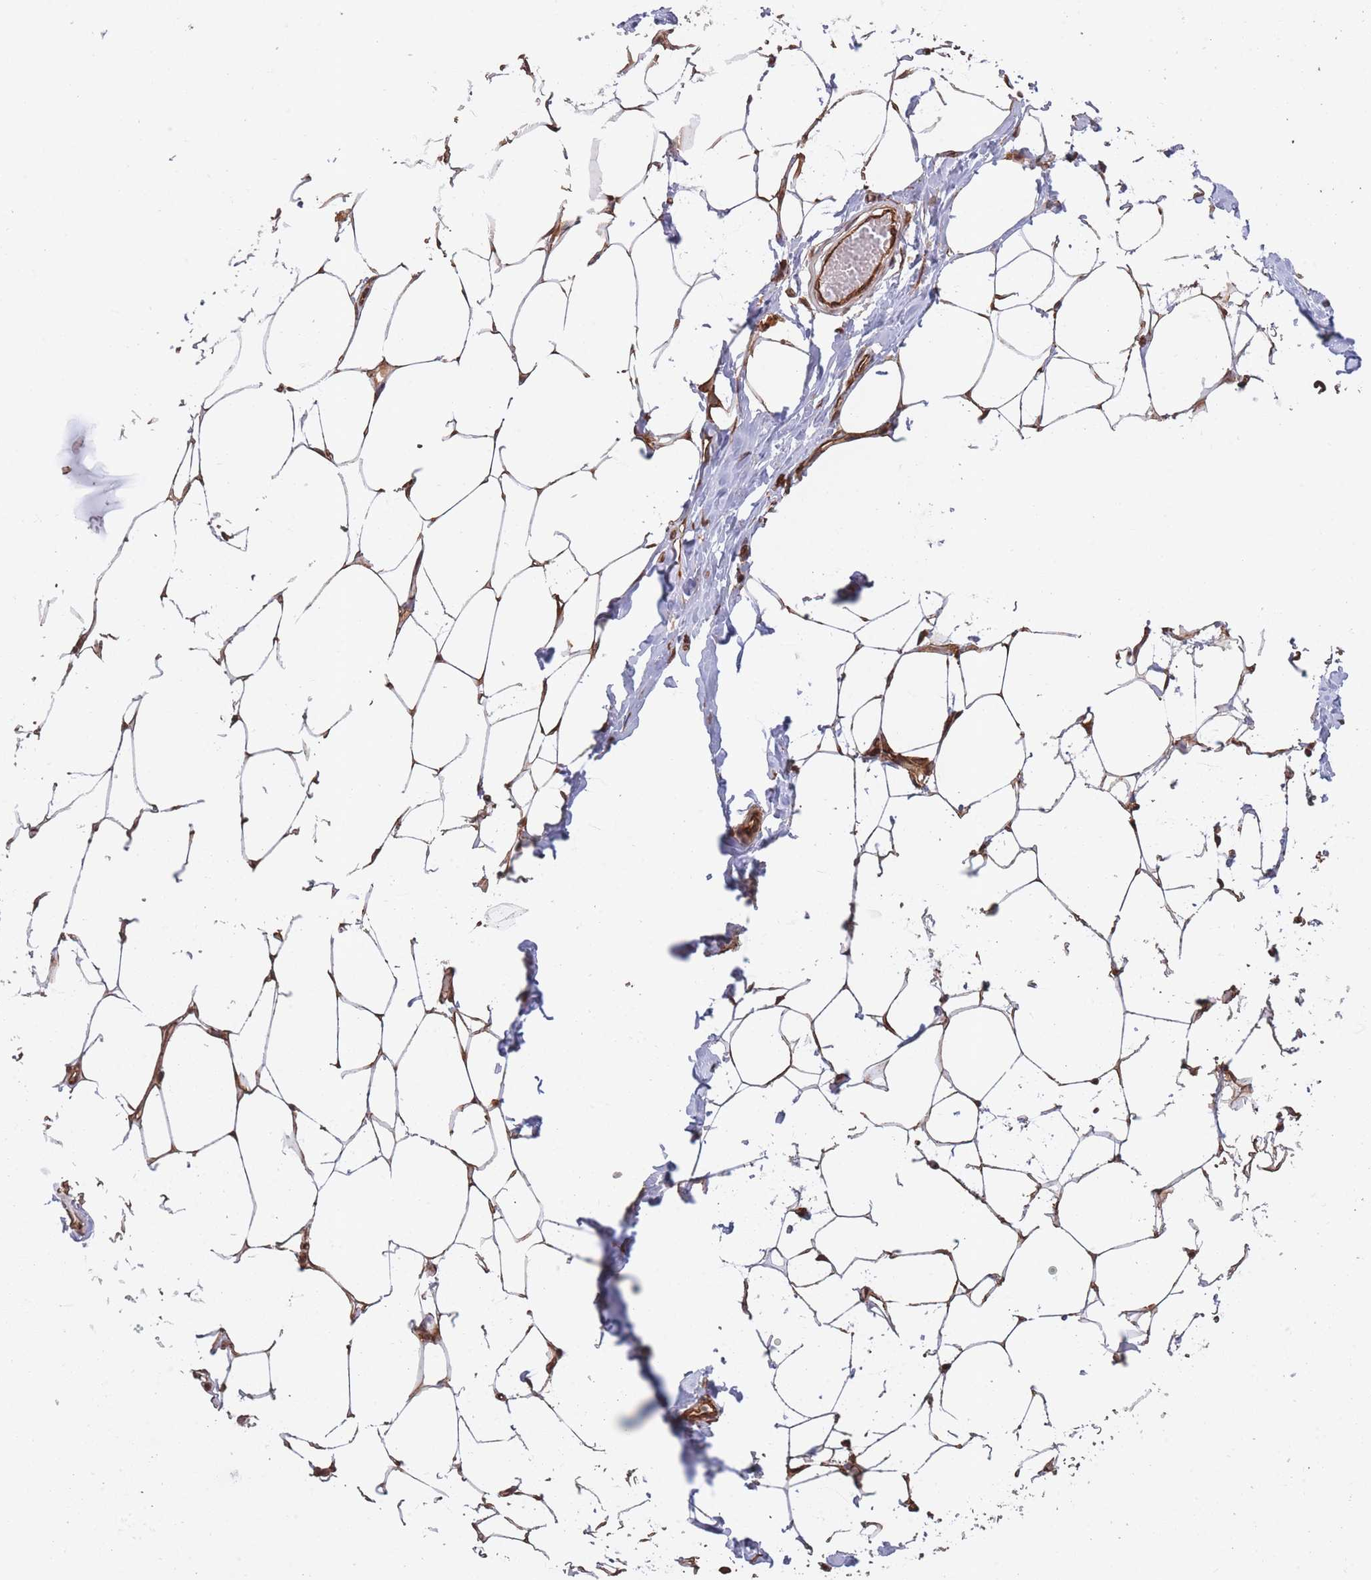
{"staining": {"intensity": "moderate", "quantity": ">75%", "location": "cytoplasmic/membranous"}, "tissue": "breast", "cell_type": "Adipocytes", "image_type": "normal", "snomed": [{"axis": "morphology", "description": "Normal tissue, NOS"}, {"axis": "topography", "description": "Breast"}], "caption": "Immunohistochemistry (IHC) micrograph of benign breast: human breast stained using immunohistochemistry (IHC) exhibits medium levels of moderate protein expression localized specifically in the cytoplasmic/membranous of adipocytes, appearing as a cytoplasmic/membranous brown color.", "gene": "ARL13B", "patient": {"sex": "female", "age": 27}}